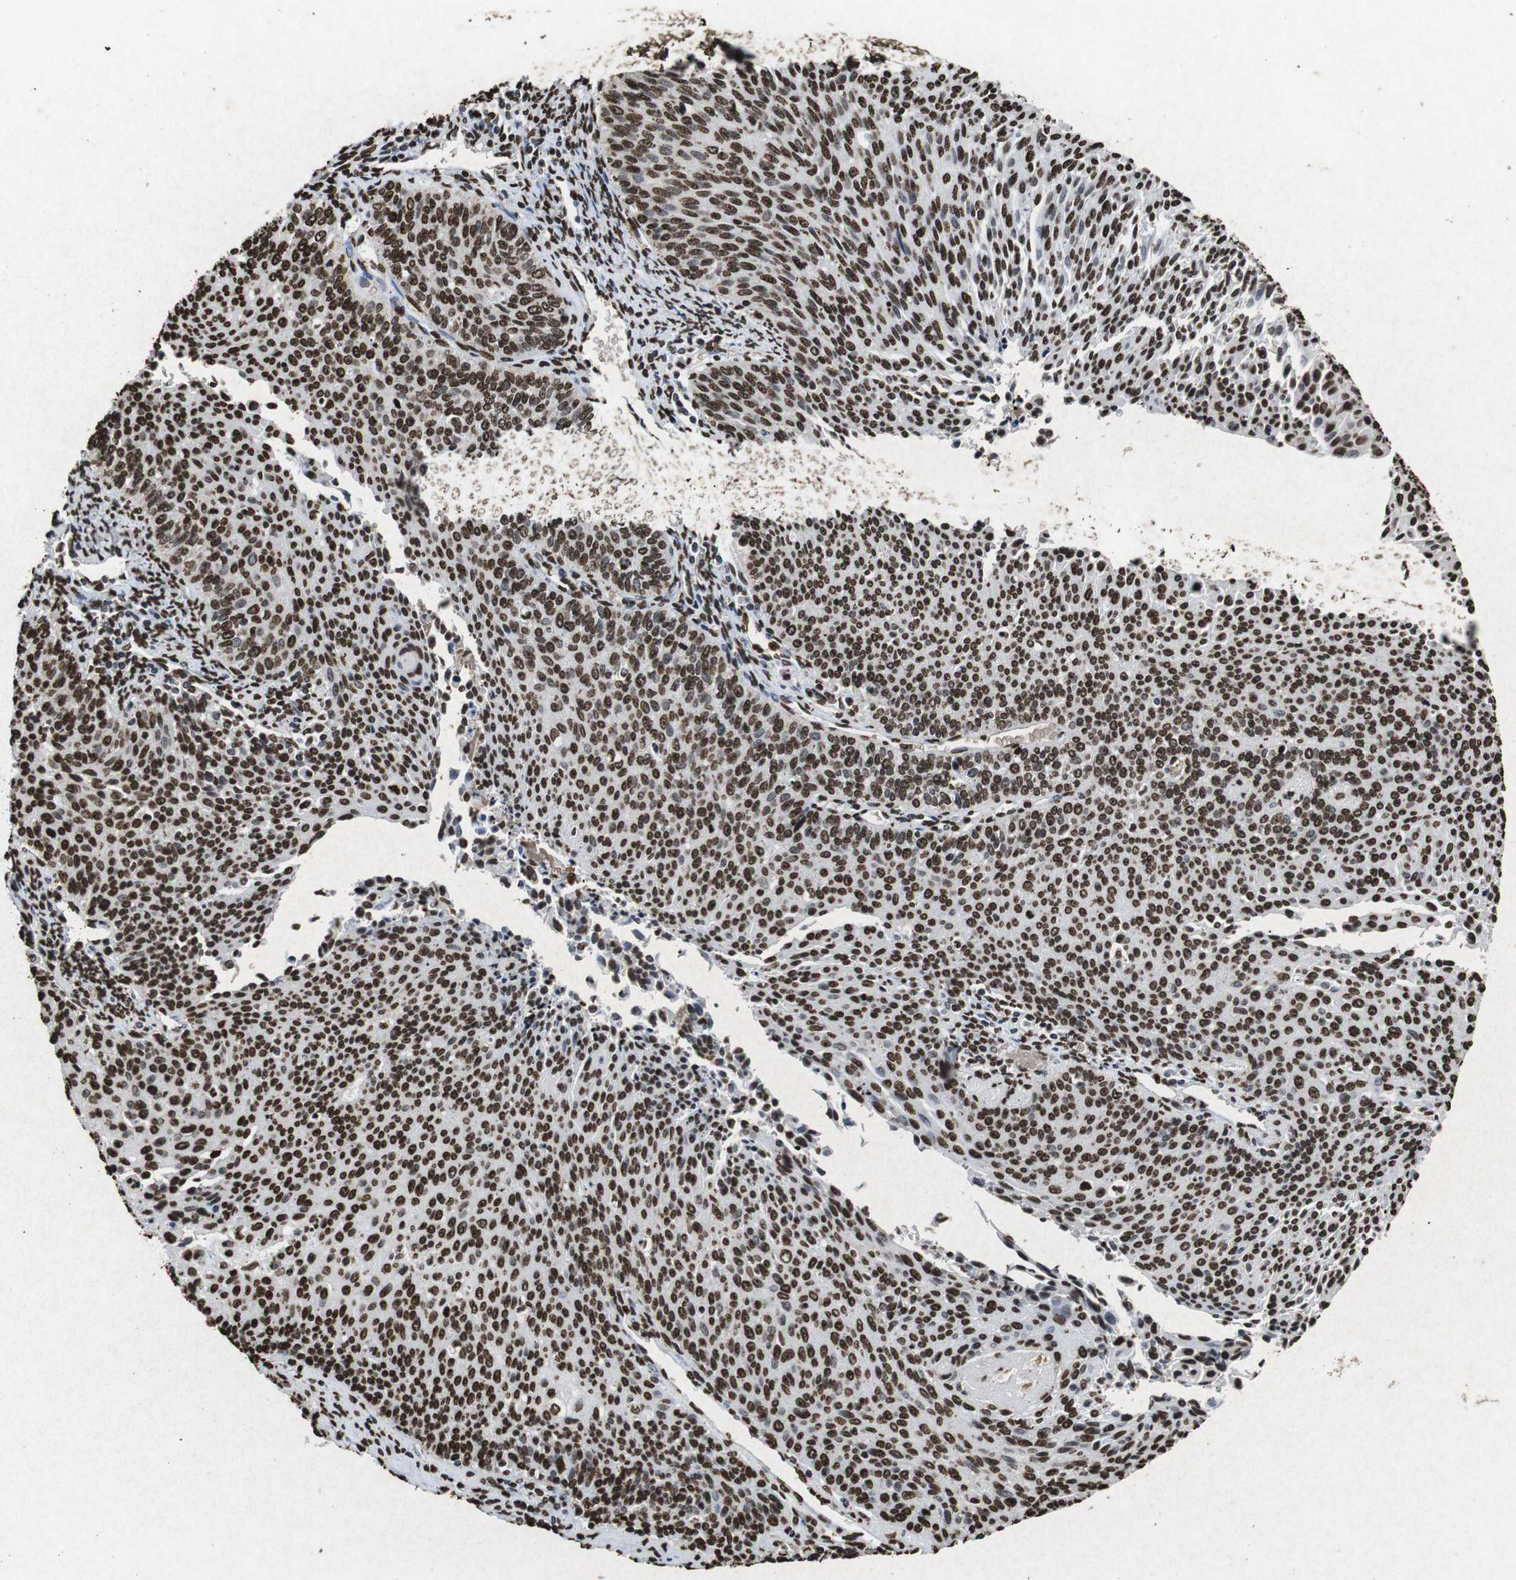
{"staining": {"intensity": "strong", "quantity": ">75%", "location": "nuclear"}, "tissue": "cervical cancer", "cell_type": "Tumor cells", "image_type": "cancer", "snomed": [{"axis": "morphology", "description": "Squamous cell carcinoma, NOS"}, {"axis": "topography", "description": "Cervix"}], "caption": "Cervical squamous cell carcinoma stained with IHC demonstrates strong nuclear expression in about >75% of tumor cells.", "gene": "MDM2", "patient": {"sex": "female", "age": 55}}